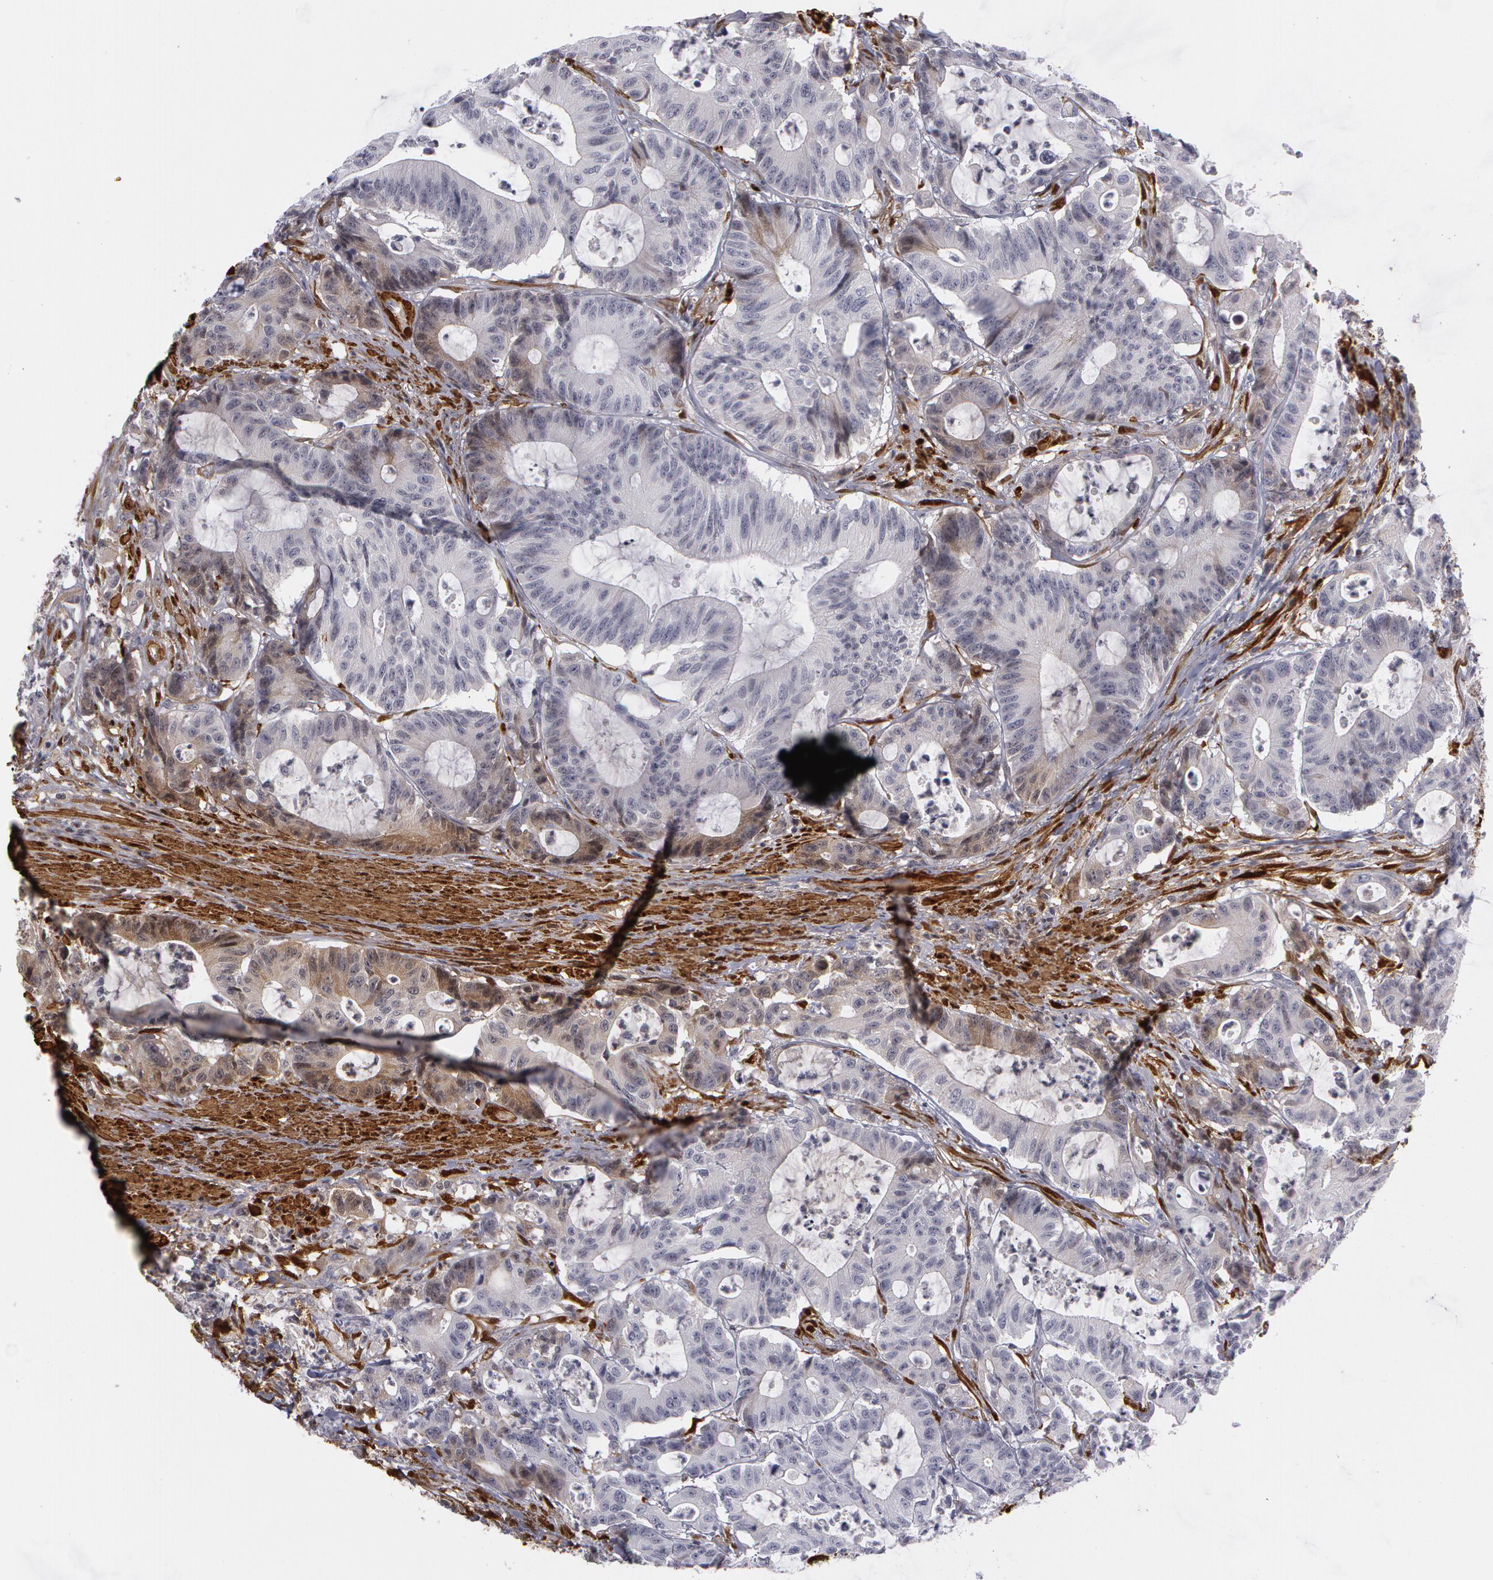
{"staining": {"intensity": "weak", "quantity": "<25%", "location": "cytoplasmic/membranous"}, "tissue": "colorectal cancer", "cell_type": "Tumor cells", "image_type": "cancer", "snomed": [{"axis": "morphology", "description": "Adenocarcinoma, NOS"}, {"axis": "topography", "description": "Colon"}], "caption": "The IHC image has no significant positivity in tumor cells of colorectal adenocarcinoma tissue.", "gene": "TAGLN", "patient": {"sex": "female", "age": 84}}